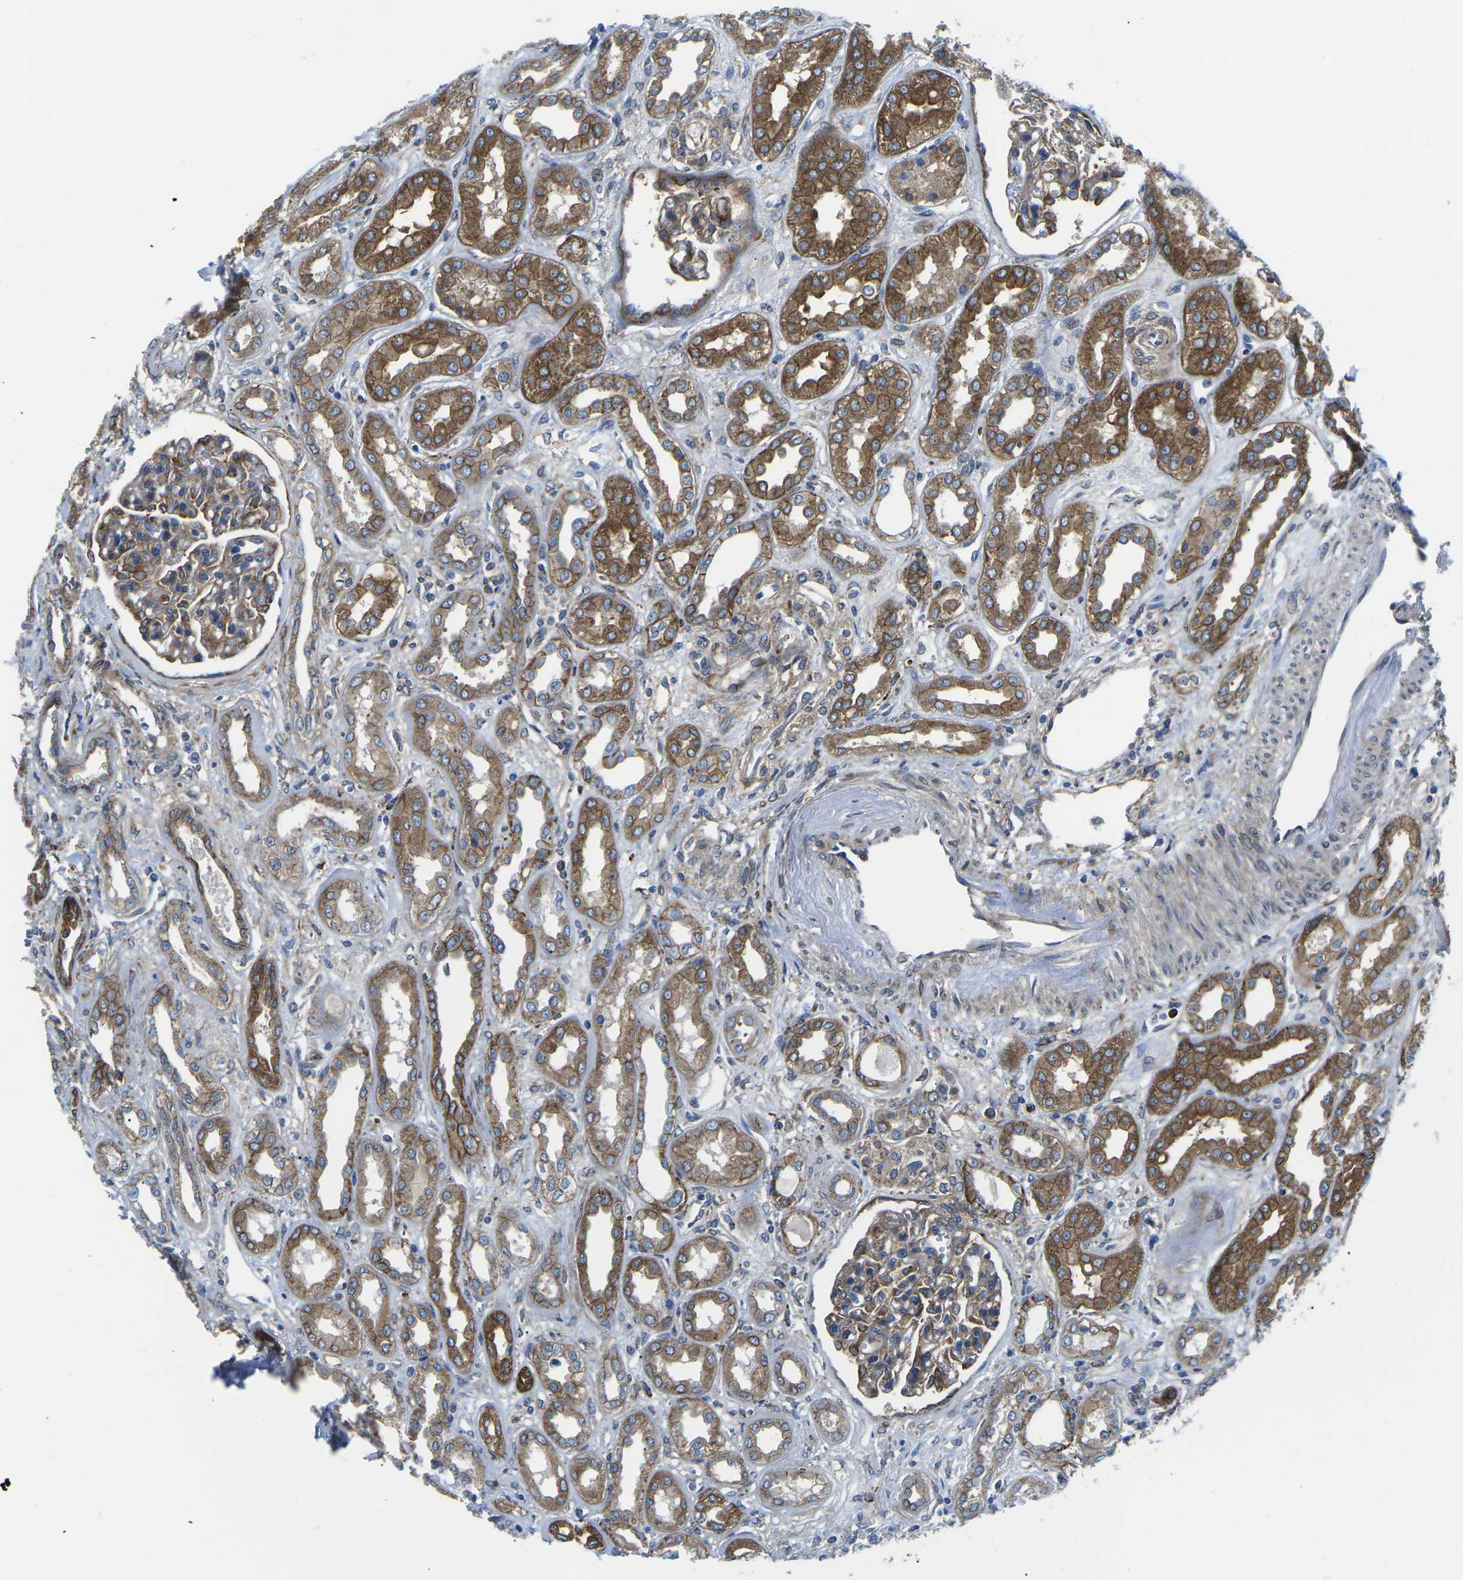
{"staining": {"intensity": "weak", "quantity": "25%-75%", "location": "cytoplasmic/membranous"}, "tissue": "kidney", "cell_type": "Cells in glomeruli", "image_type": "normal", "snomed": [{"axis": "morphology", "description": "Normal tissue, NOS"}, {"axis": "topography", "description": "Kidney"}], "caption": "Kidney stained with DAB (3,3'-diaminobenzidine) immunohistochemistry displays low levels of weak cytoplasmic/membranous positivity in about 25%-75% of cells in glomeruli.", "gene": "DLG1", "patient": {"sex": "male", "age": 59}}